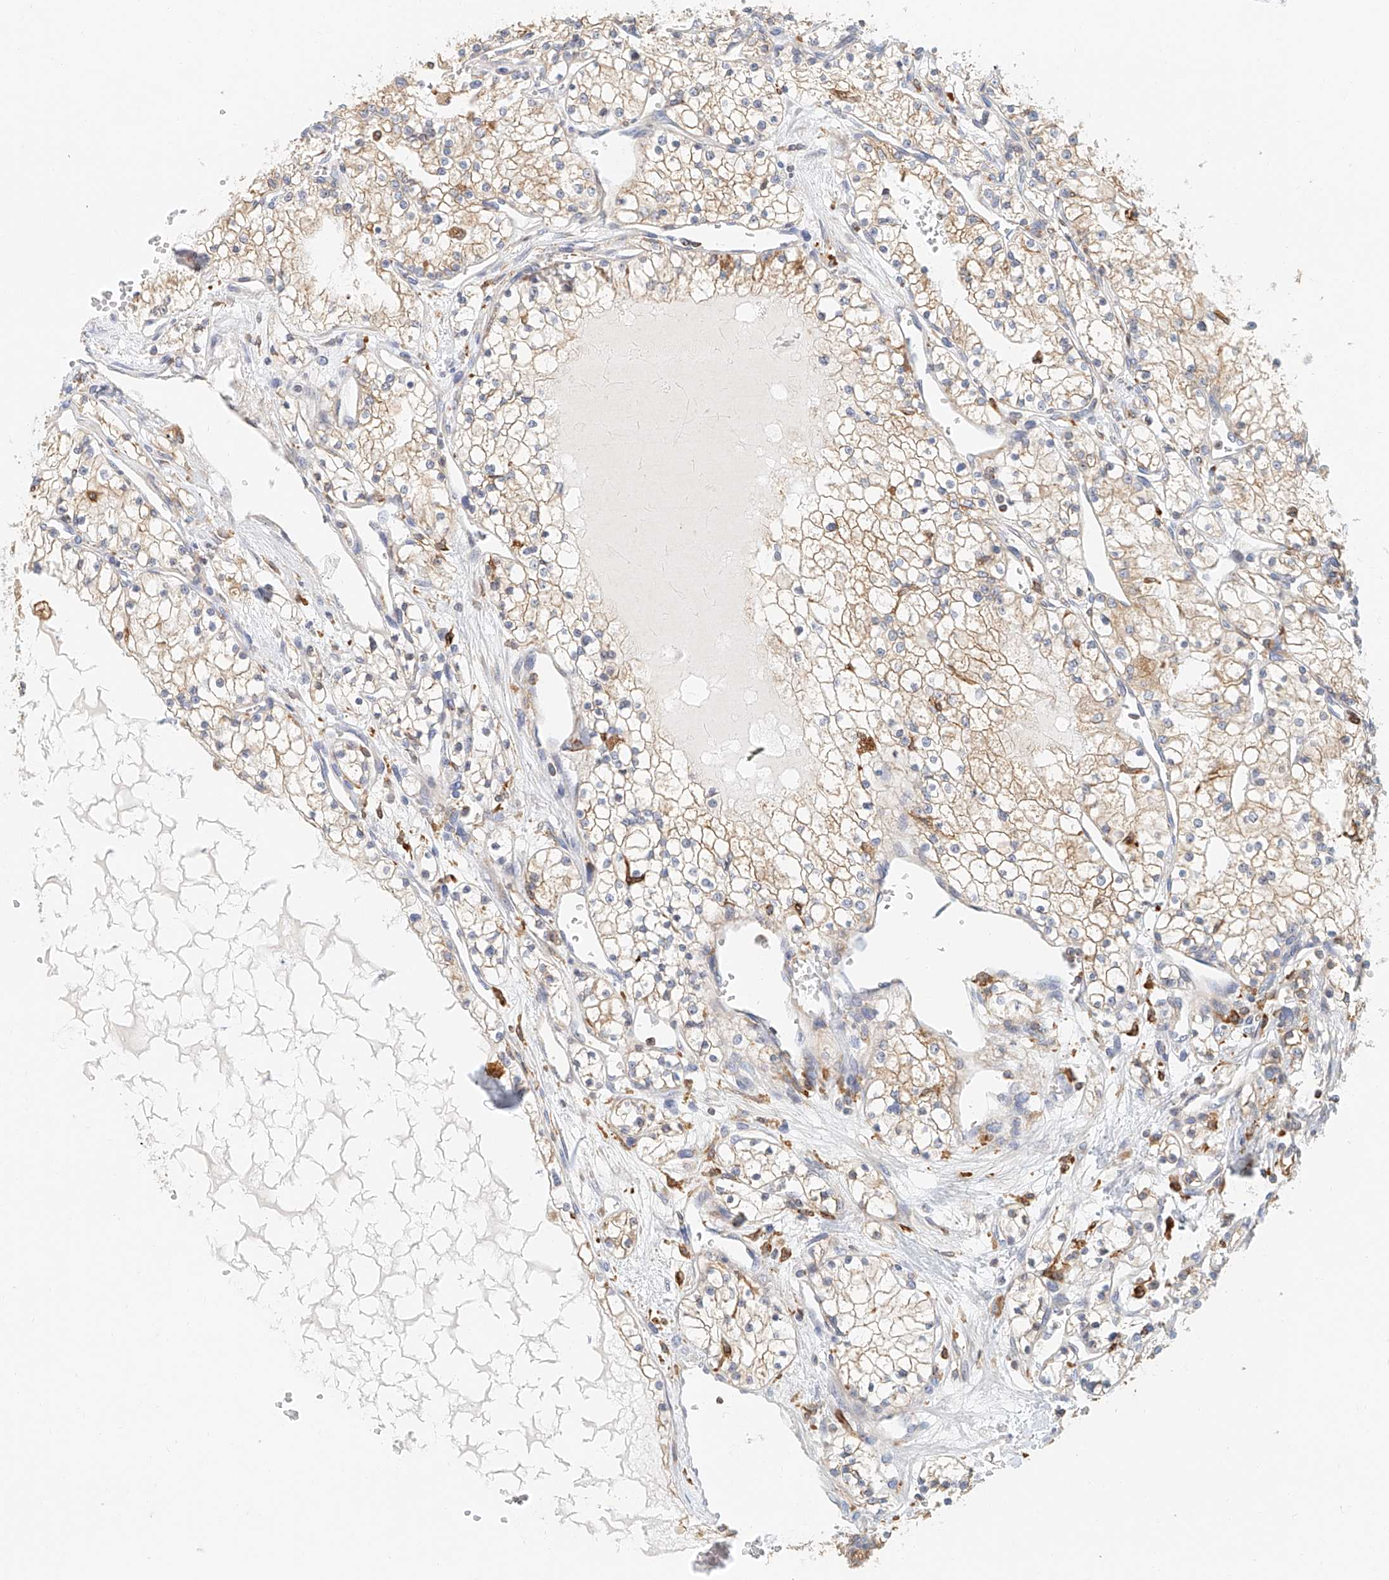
{"staining": {"intensity": "weak", "quantity": "<25%", "location": "cytoplasmic/membranous"}, "tissue": "renal cancer", "cell_type": "Tumor cells", "image_type": "cancer", "snomed": [{"axis": "morphology", "description": "Normal tissue, NOS"}, {"axis": "morphology", "description": "Adenocarcinoma, NOS"}, {"axis": "topography", "description": "Kidney"}], "caption": "A photomicrograph of renal cancer stained for a protein shows no brown staining in tumor cells. (Immunohistochemistry, brightfield microscopy, high magnification).", "gene": "DHRS7", "patient": {"sex": "male", "age": 68}}